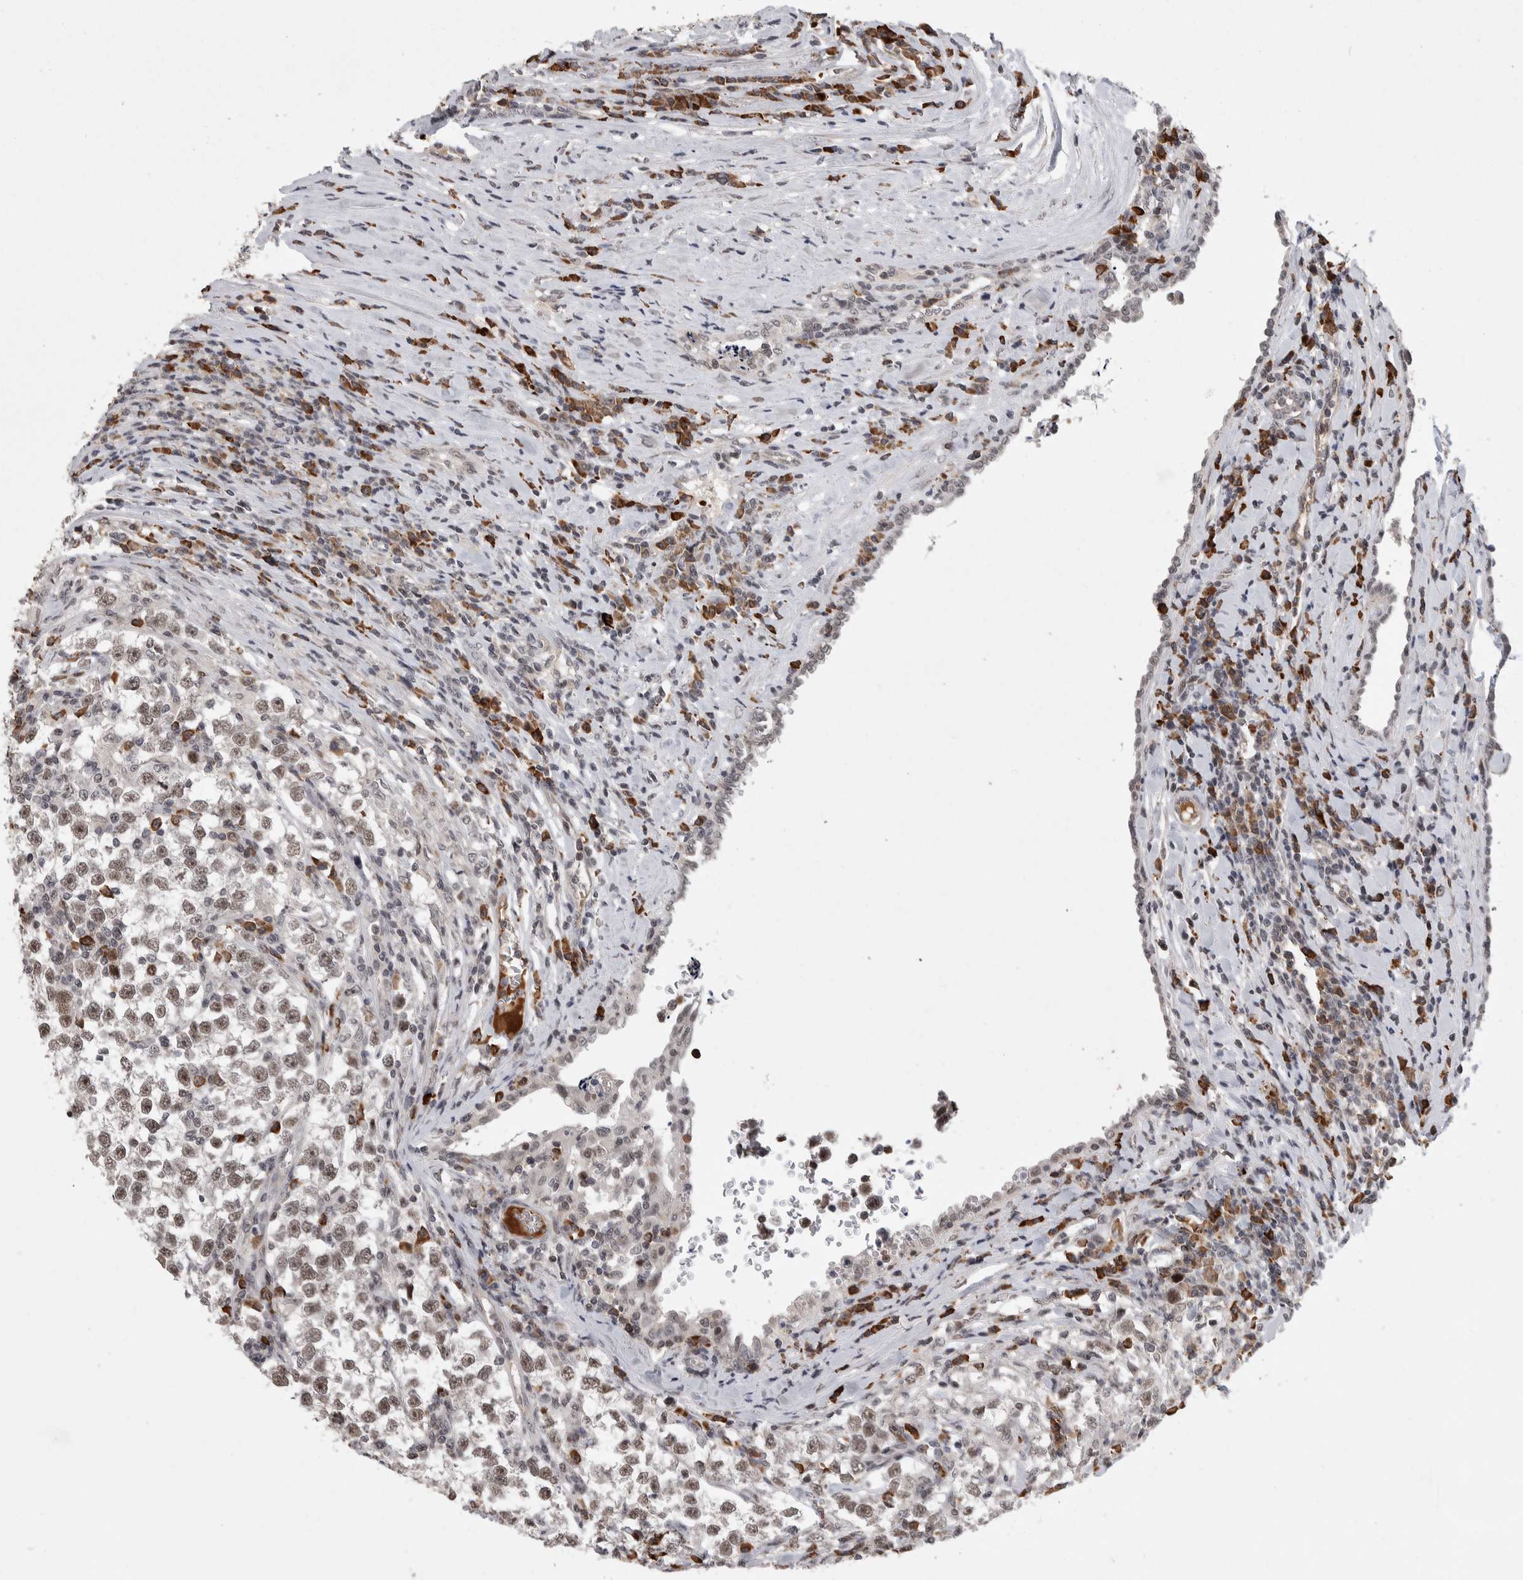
{"staining": {"intensity": "weak", "quantity": ">75%", "location": "nuclear"}, "tissue": "testis cancer", "cell_type": "Tumor cells", "image_type": "cancer", "snomed": [{"axis": "morphology", "description": "Normal tissue, NOS"}, {"axis": "morphology", "description": "Seminoma, NOS"}, {"axis": "topography", "description": "Testis"}], "caption": "Seminoma (testis) stained for a protein displays weak nuclear positivity in tumor cells.", "gene": "ZNF592", "patient": {"sex": "male", "age": 43}}